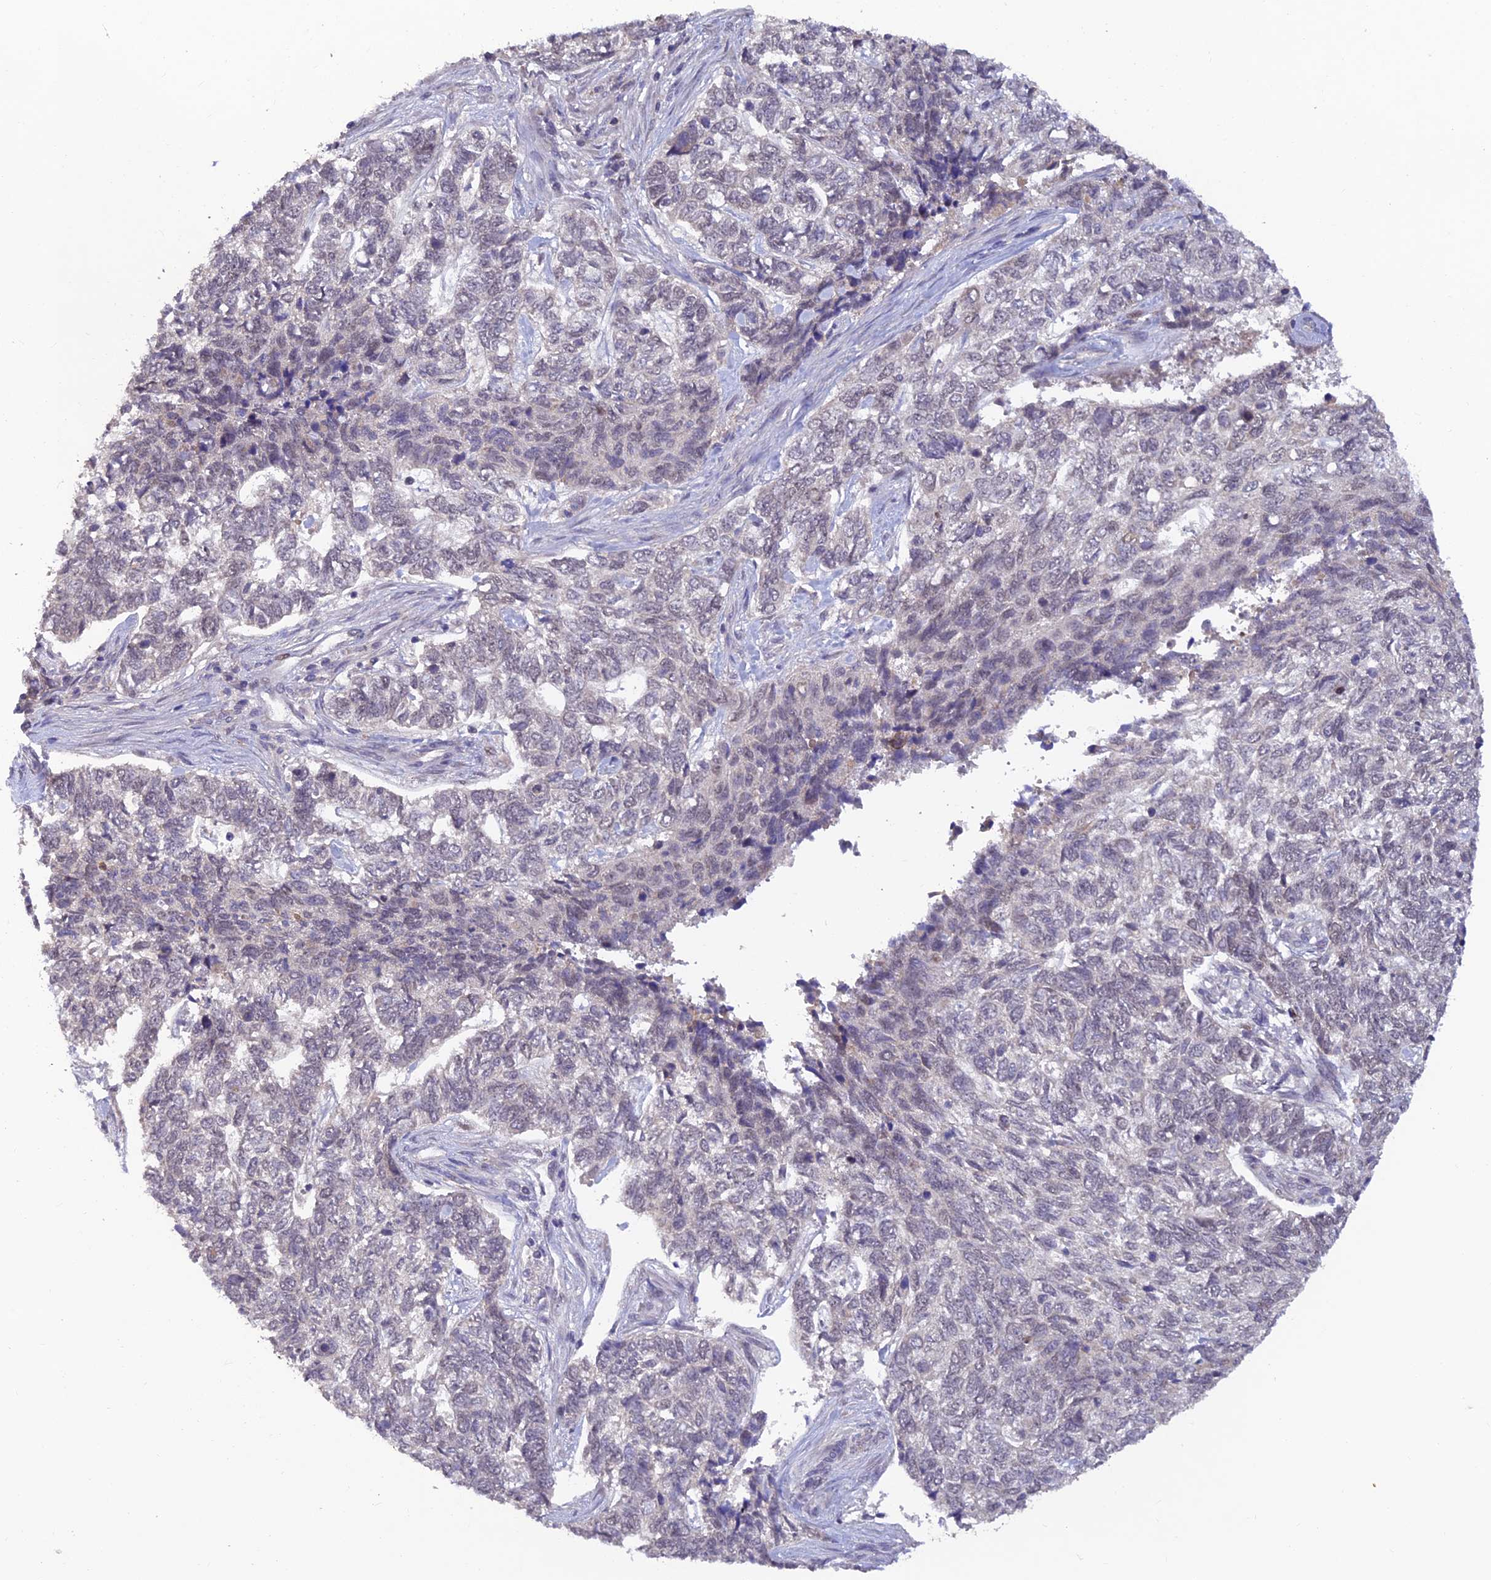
{"staining": {"intensity": "negative", "quantity": "none", "location": "none"}, "tissue": "skin cancer", "cell_type": "Tumor cells", "image_type": "cancer", "snomed": [{"axis": "morphology", "description": "Basal cell carcinoma"}, {"axis": "topography", "description": "Skin"}], "caption": "Histopathology image shows no protein expression in tumor cells of skin basal cell carcinoma tissue.", "gene": "FASTKD5", "patient": {"sex": "female", "age": 65}}